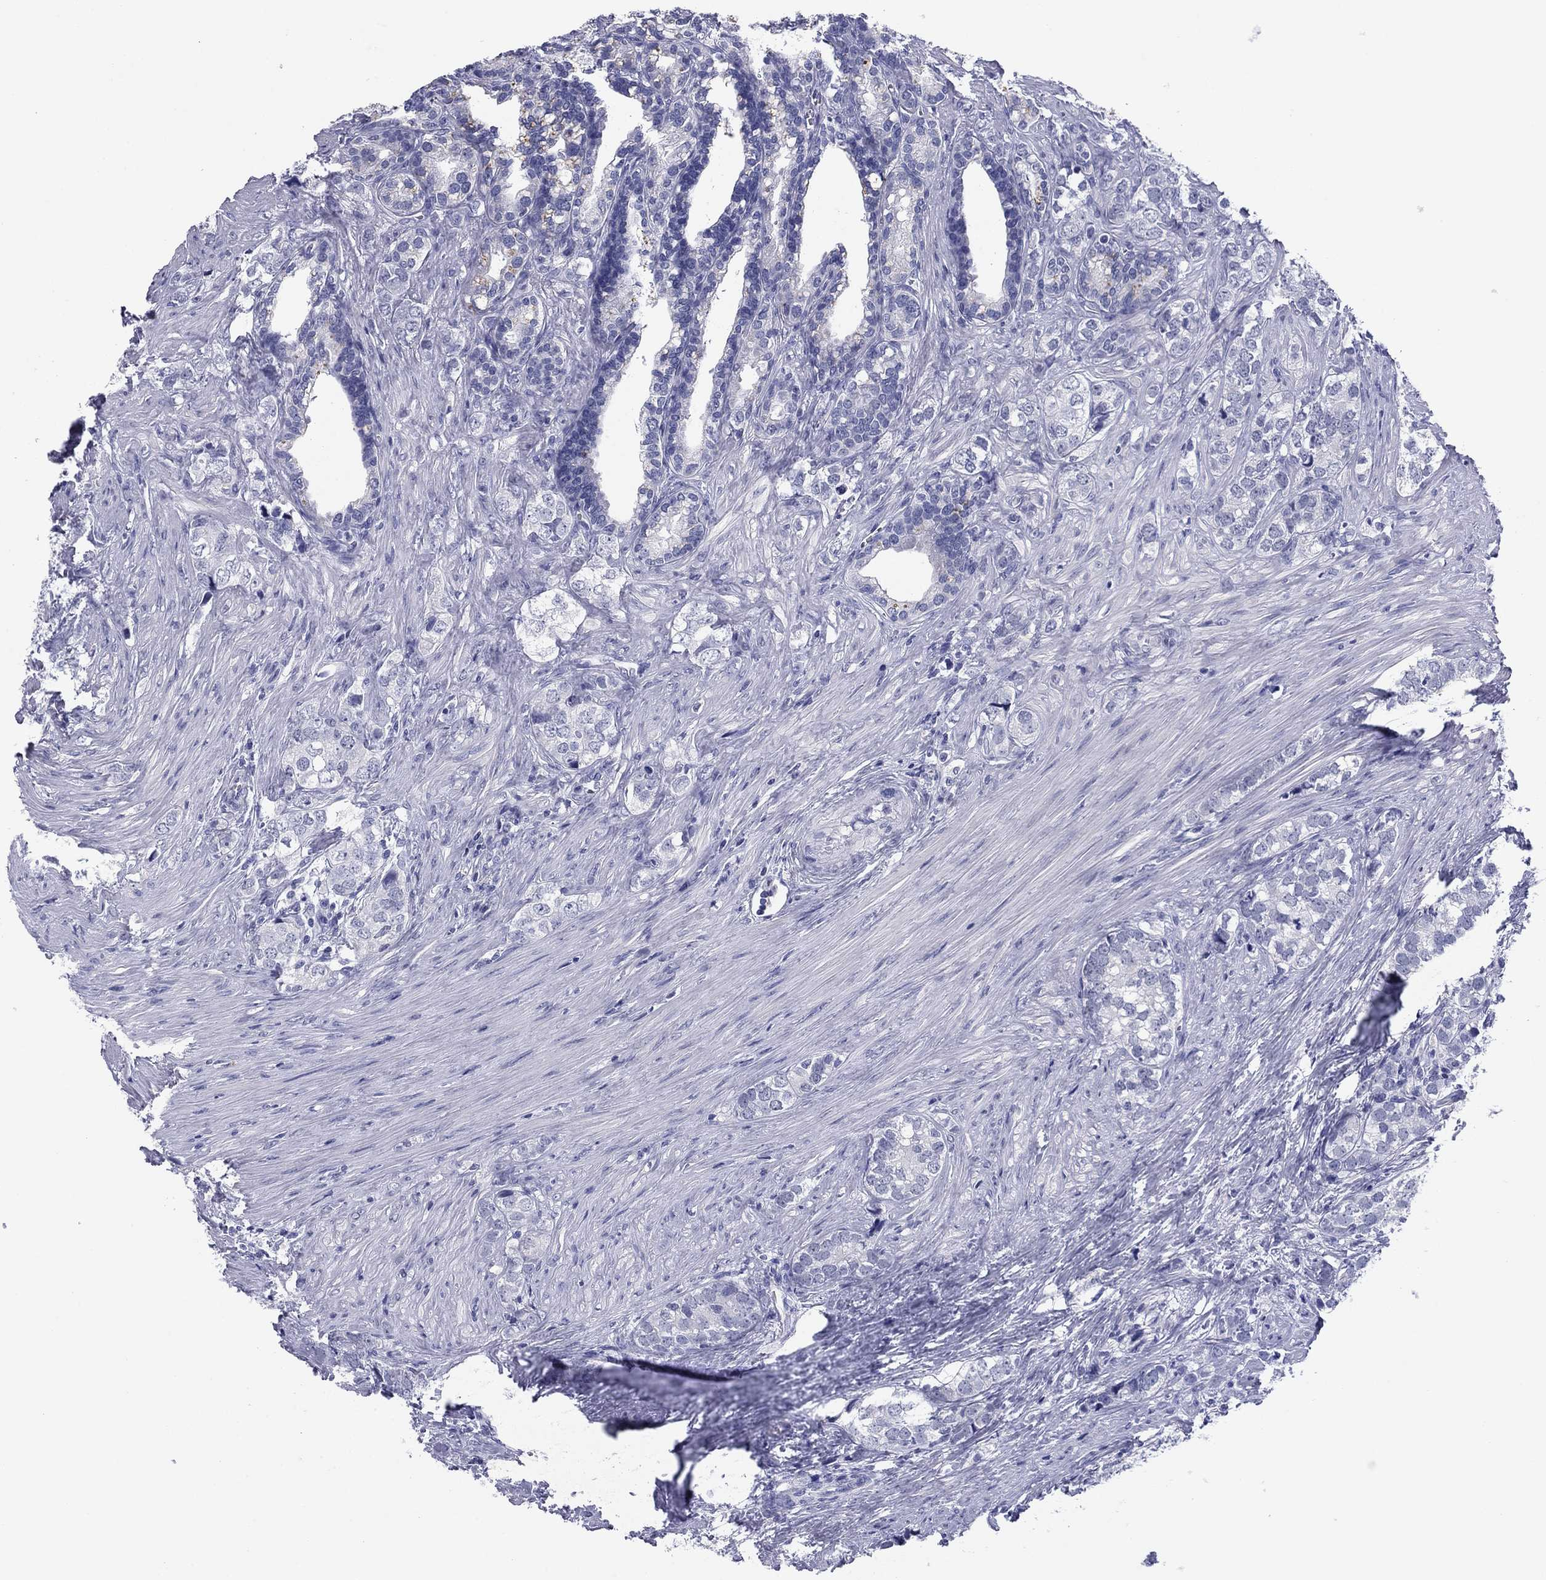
{"staining": {"intensity": "negative", "quantity": "none", "location": "none"}, "tissue": "prostate cancer", "cell_type": "Tumor cells", "image_type": "cancer", "snomed": [{"axis": "morphology", "description": "Adenocarcinoma, NOS"}, {"axis": "topography", "description": "Prostate and seminal vesicle, NOS"}], "caption": "Immunohistochemistry (IHC) photomicrograph of human prostate cancer stained for a protein (brown), which exhibits no positivity in tumor cells.", "gene": "TCFL5", "patient": {"sex": "male", "age": 63}}